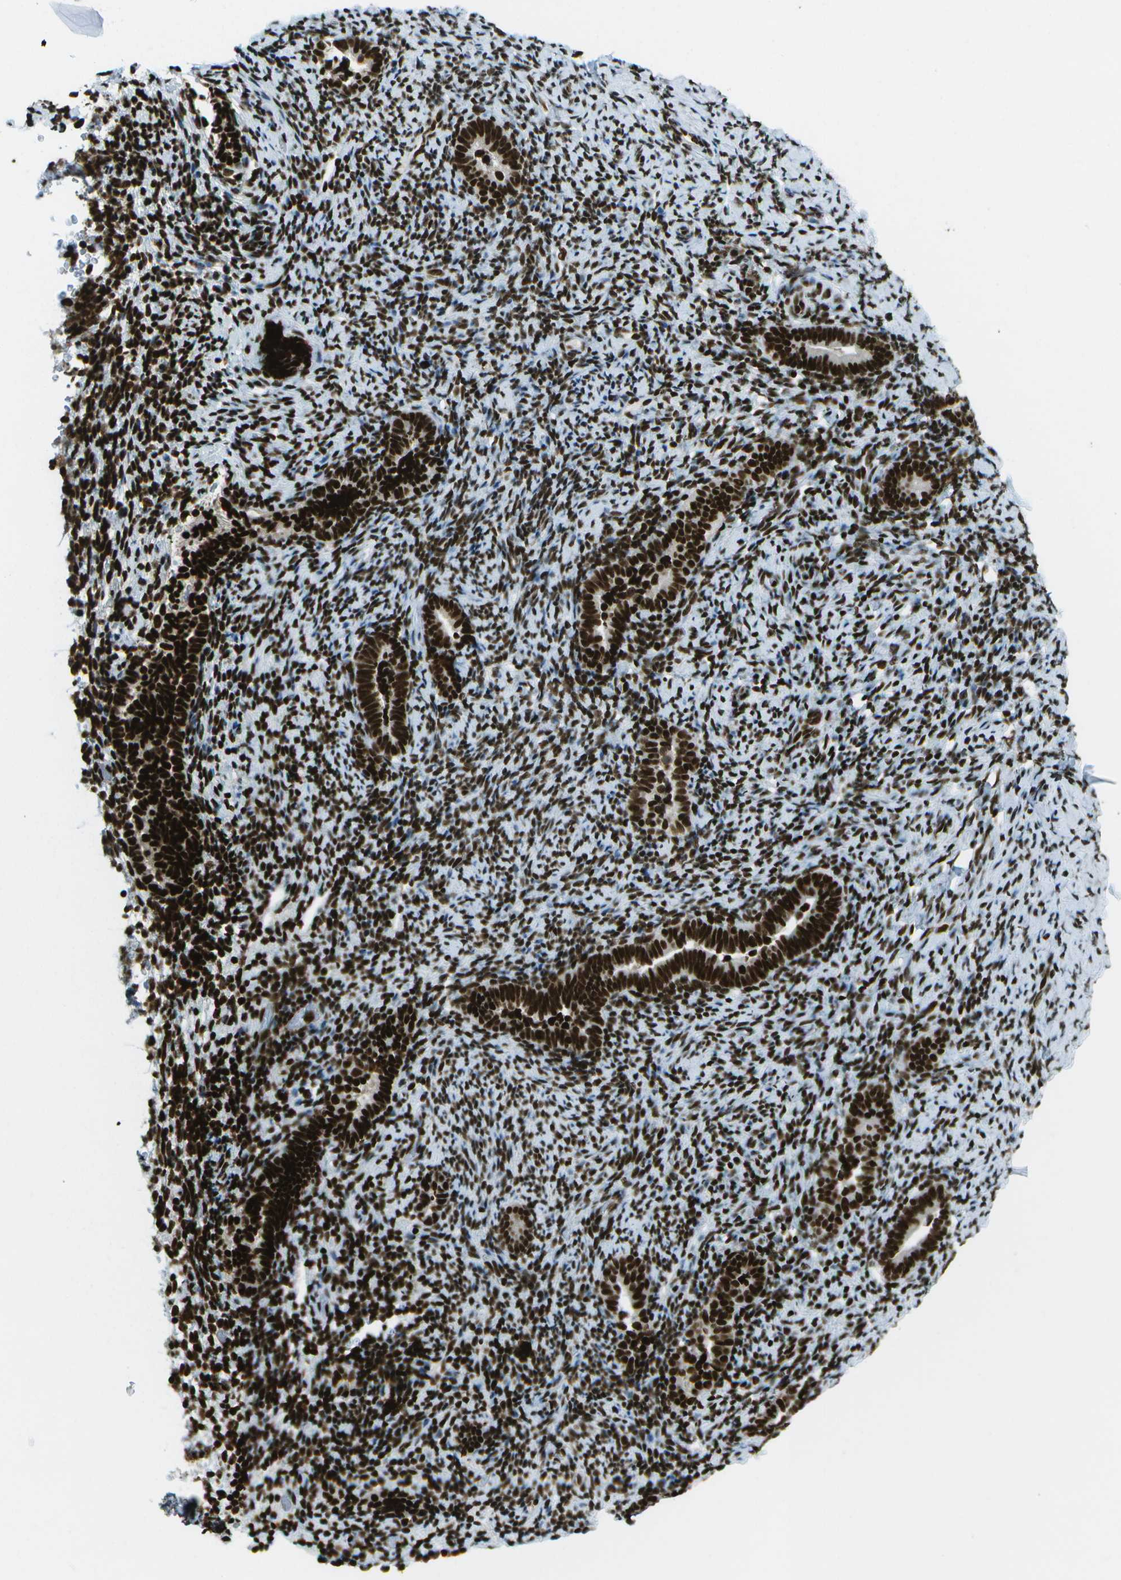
{"staining": {"intensity": "strong", "quantity": ">75%", "location": "nuclear"}, "tissue": "endometrium", "cell_type": "Cells in endometrial stroma", "image_type": "normal", "snomed": [{"axis": "morphology", "description": "Normal tissue, NOS"}, {"axis": "topography", "description": "Endometrium"}], "caption": "A high-resolution histopathology image shows immunohistochemistry (IHC) staining of benign endometrium, which demonstrates strong nuclear expression in about >75% of cells in endometrial stroma.", "gene": "GLYR1", "patient": {"sex": "female", "age": 51}}